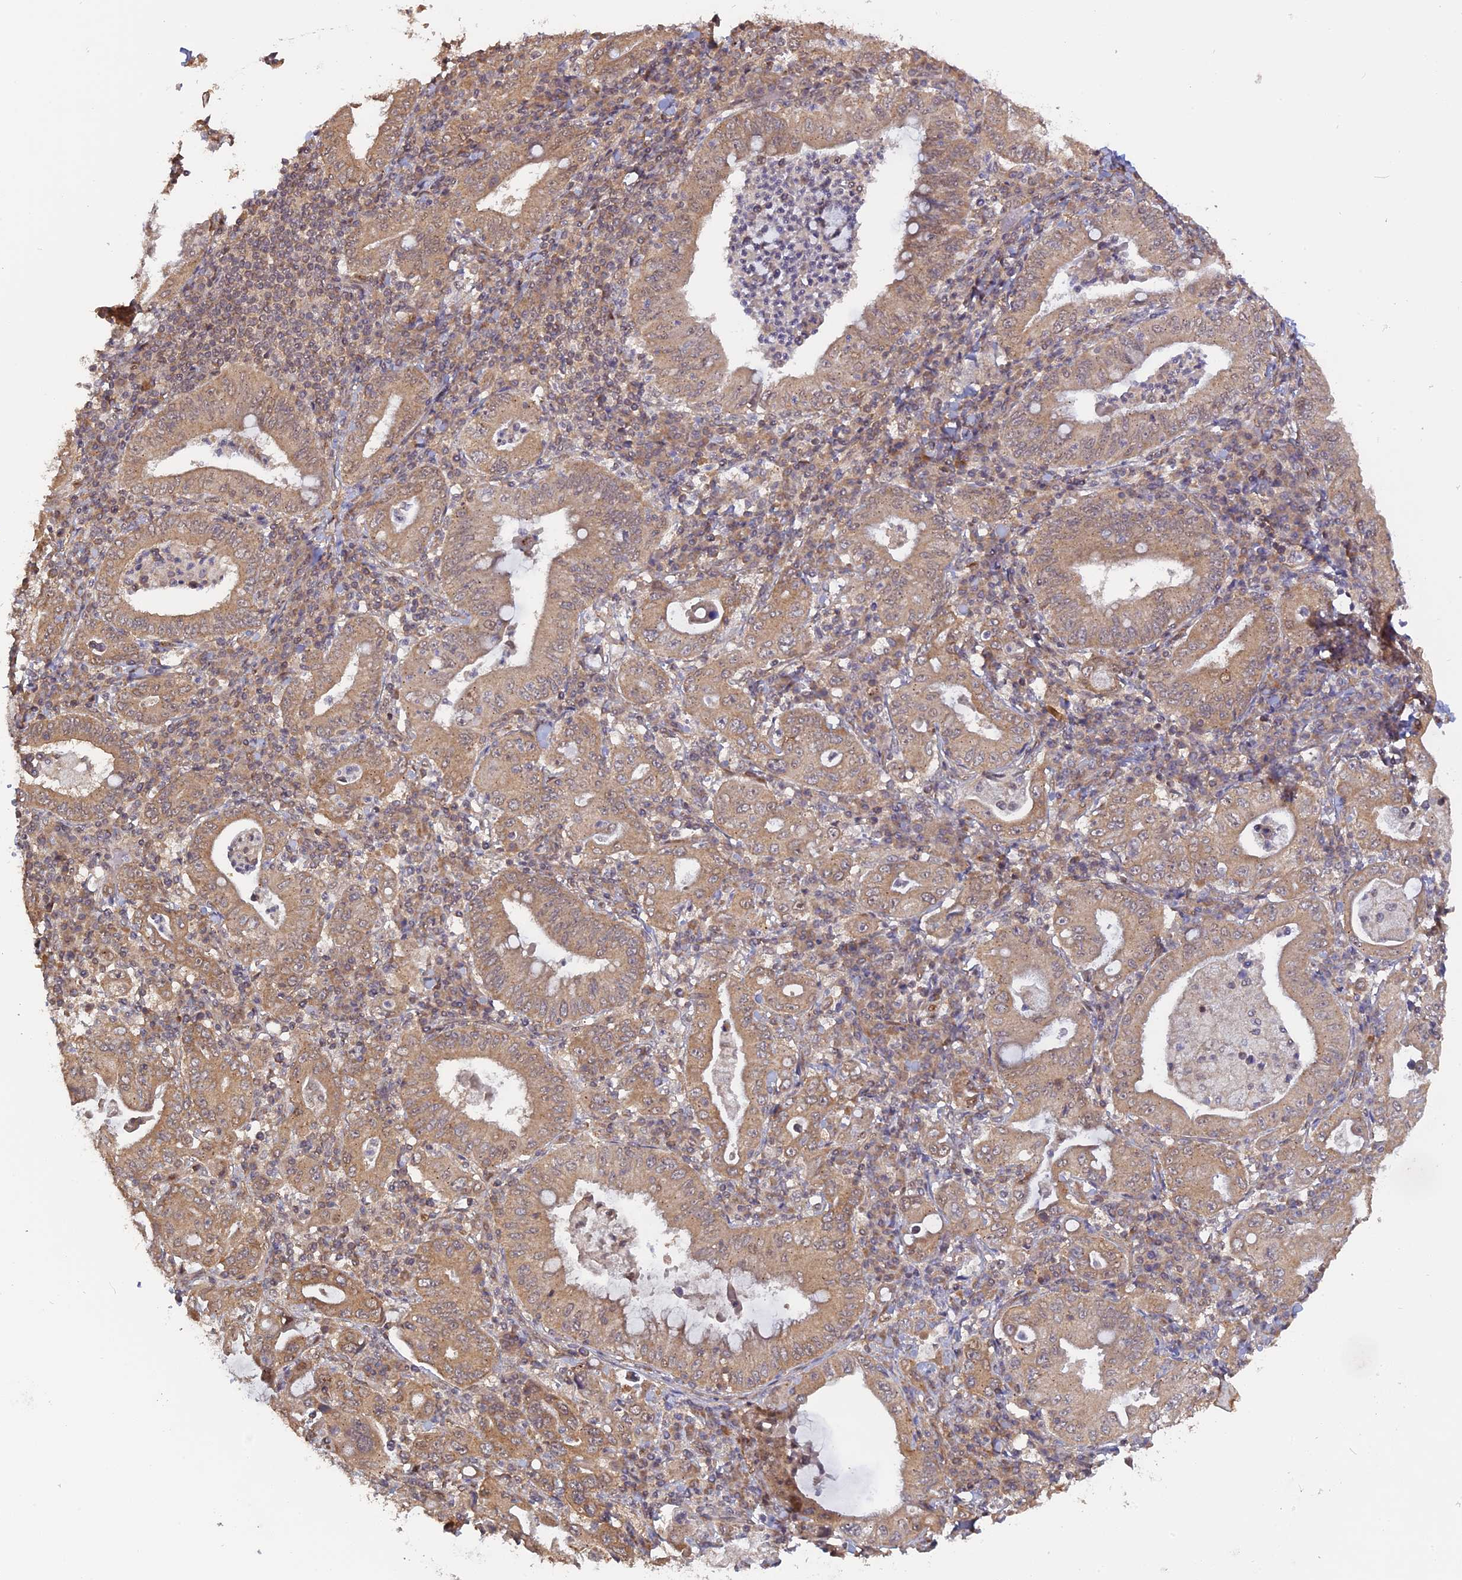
{"staining": {"intensity": "moderate", "quantity": ">75%", "location": "cytoplasmic/membranous"}, "tissue": "stomach cancer", "cell_type": "Tumor cells", "image_type": "cancer", "snomed": [{"axis": "morphology", "description": "Normal tissue, NOS"}, {"axis": "morphology", "description": "Adenocarcinoma, NOS"}, {"axis": "topography", "description": "Esophagus"}, {"axis": "topography", "description": "Stomach, upper"}, {"axis": "topography", "description": "Peripheral nerve tissue"}], "caption": "The micrograph demonstrates staining of stomach cancer, revealing moderate cytoplasmic/membranous protein expression (brown color) within tumor cells.", "gene": "PKIG", "patient": {"sex": "male", "age": 62}}